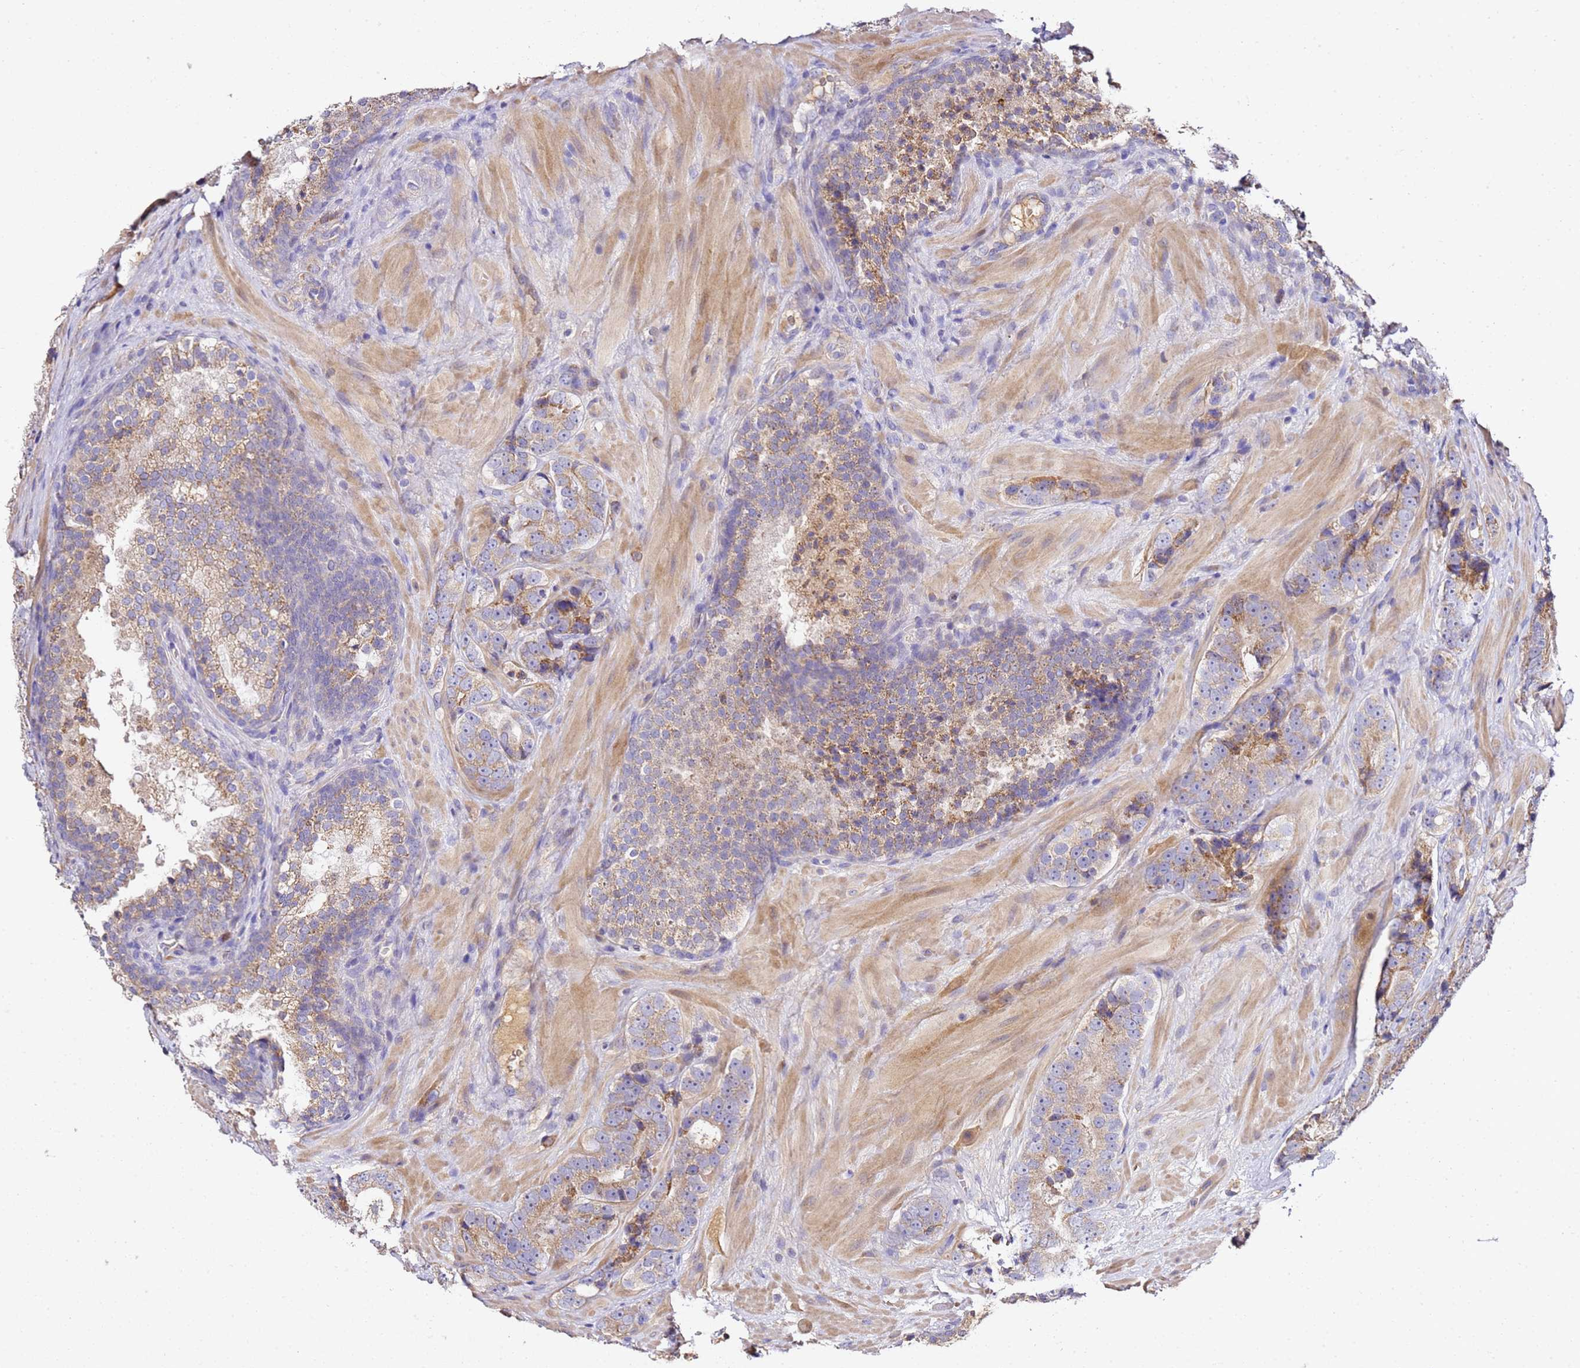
{"staining": {"intensity": "moderate", "quantity": "25%-75%", "location": "cytoplasmic/membranous"}, "tissue": "prostate cancer", "cell_type": "Tumor cells", "image_type": "cancer", "snomed": [{"axis": "morphology", "description": "Adenocarcinoma, High grade"}, {"axis": "topography", "description": "Prostate"}], "caption": "A brown stain labels moderate cytoplasmic/membranous expression of a protein in human prostate high-grade adenocarcinoma tumor cells.", "gene": "OR2B11", "patient": {"sex": "male", "age": 56}}